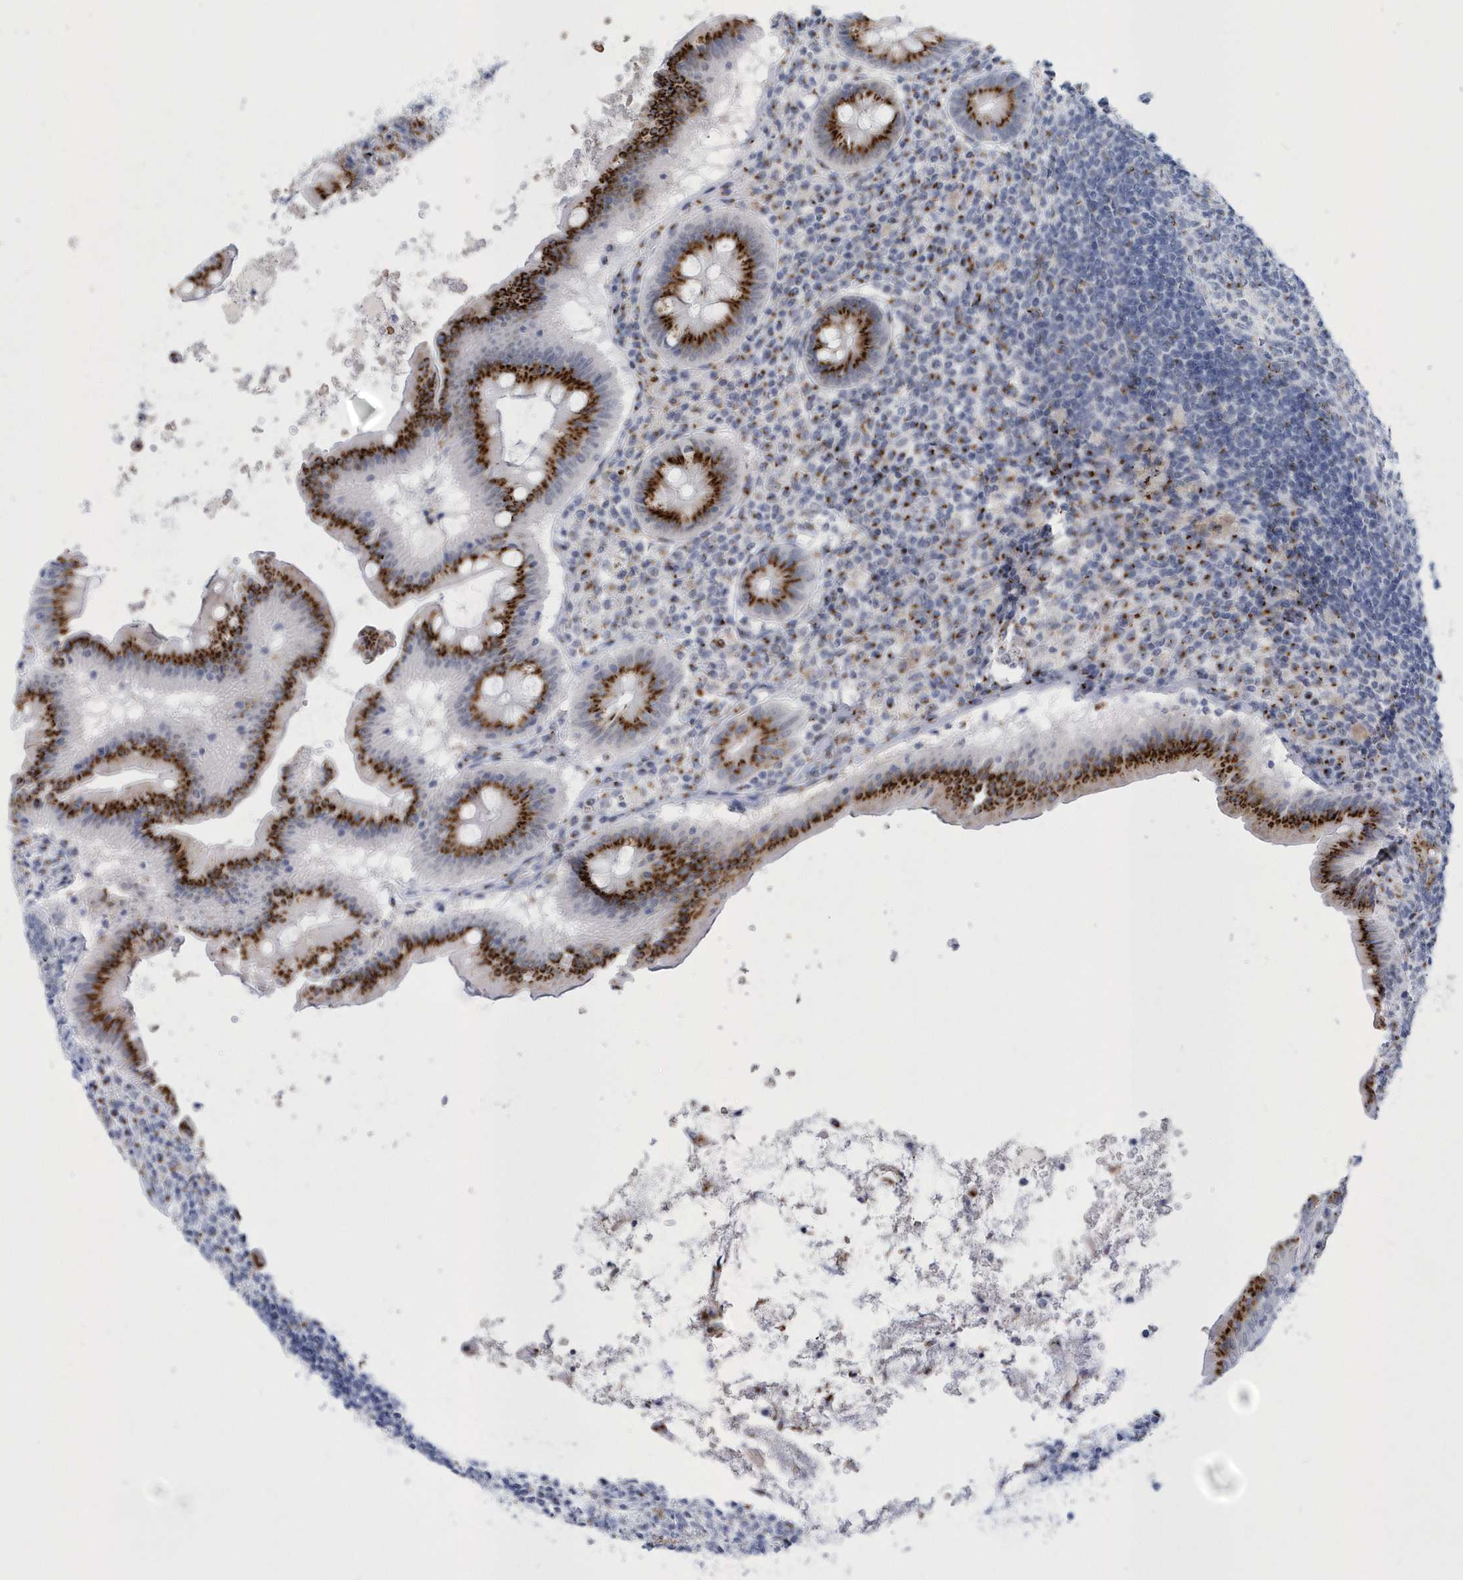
{"staining": {"intensity": "strong", "quantity": ">75%", "location": "cytoplasmic/membranous"}, "tissue": "appendix", "cell_type": "Glandular cells", "image_type": "normal", "snomed": [{"axis": "morphology", "description": "Normal tissue, NOS"}, {"axis": "topography", "description": "Appendix"}], "caption": "Protein staining of benign appendix exhibits strong cytoplasmic/membranous expression in about >75% of glandular cells. The staining was performed using DAB to visualize the protein expression in brown, while the nuclei were stained in blue with hematoxylin (Magnification: 20x).", "gene": "SLX9", "patient": {"sex": "female", "age": 54}}